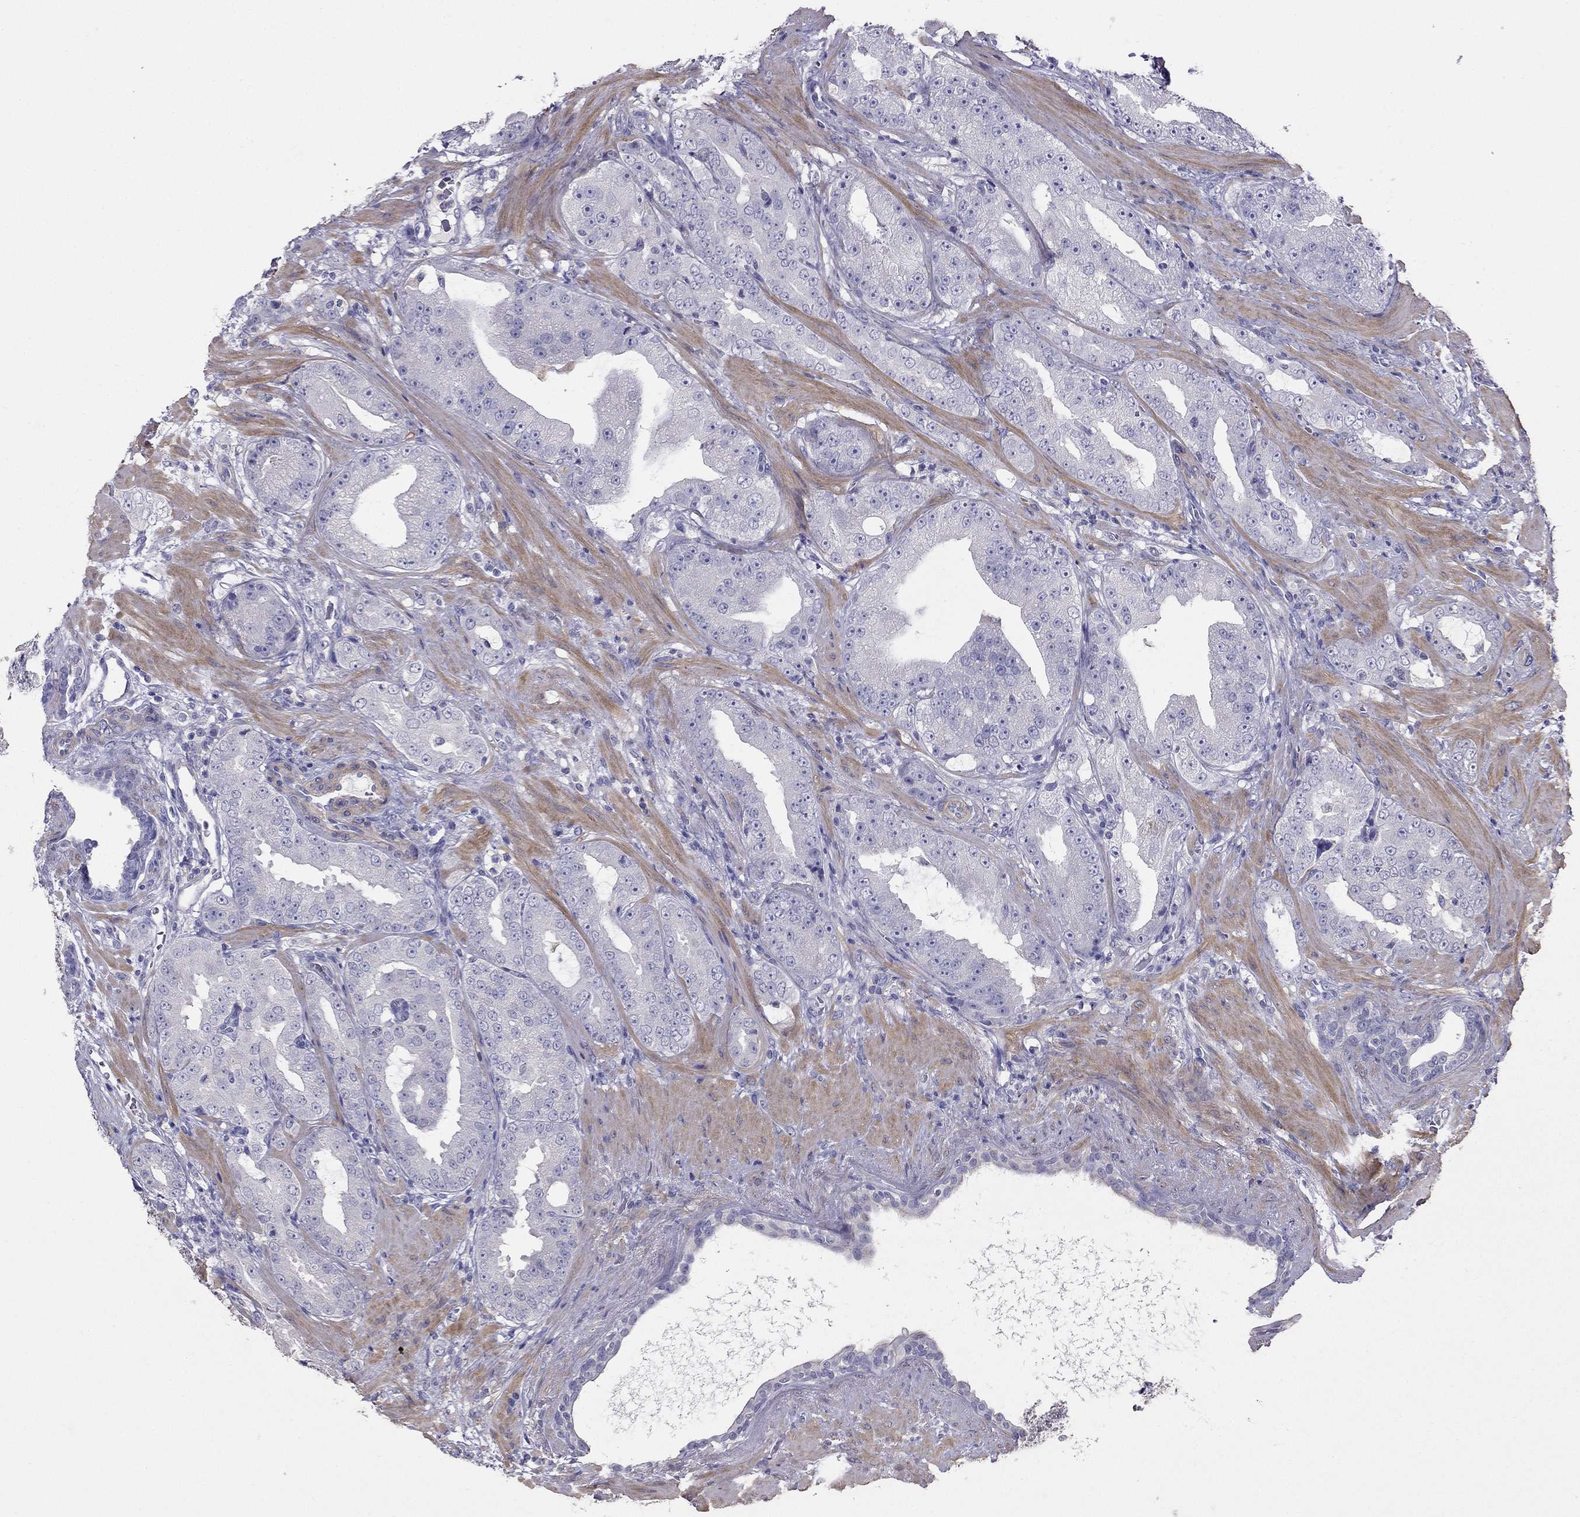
{"staining": {"intensity": "negative", "quantity": "none", "location": "none"}, "tissue": "prostate cancer", "cell_type": "Tumor cells", "image_type": "cancer", "snomed": [{"axis": "morphology", "description": "Adenocarcinoma, Low grade"}, {"axis": "topography", "description": "Prostate"}], "caption": "An image of human low-grade adenocarcinoma (prostate) is negative for staining in tumor cells.", "gene": "LY6H", "patient": {"sex": "male", "age": 62}}